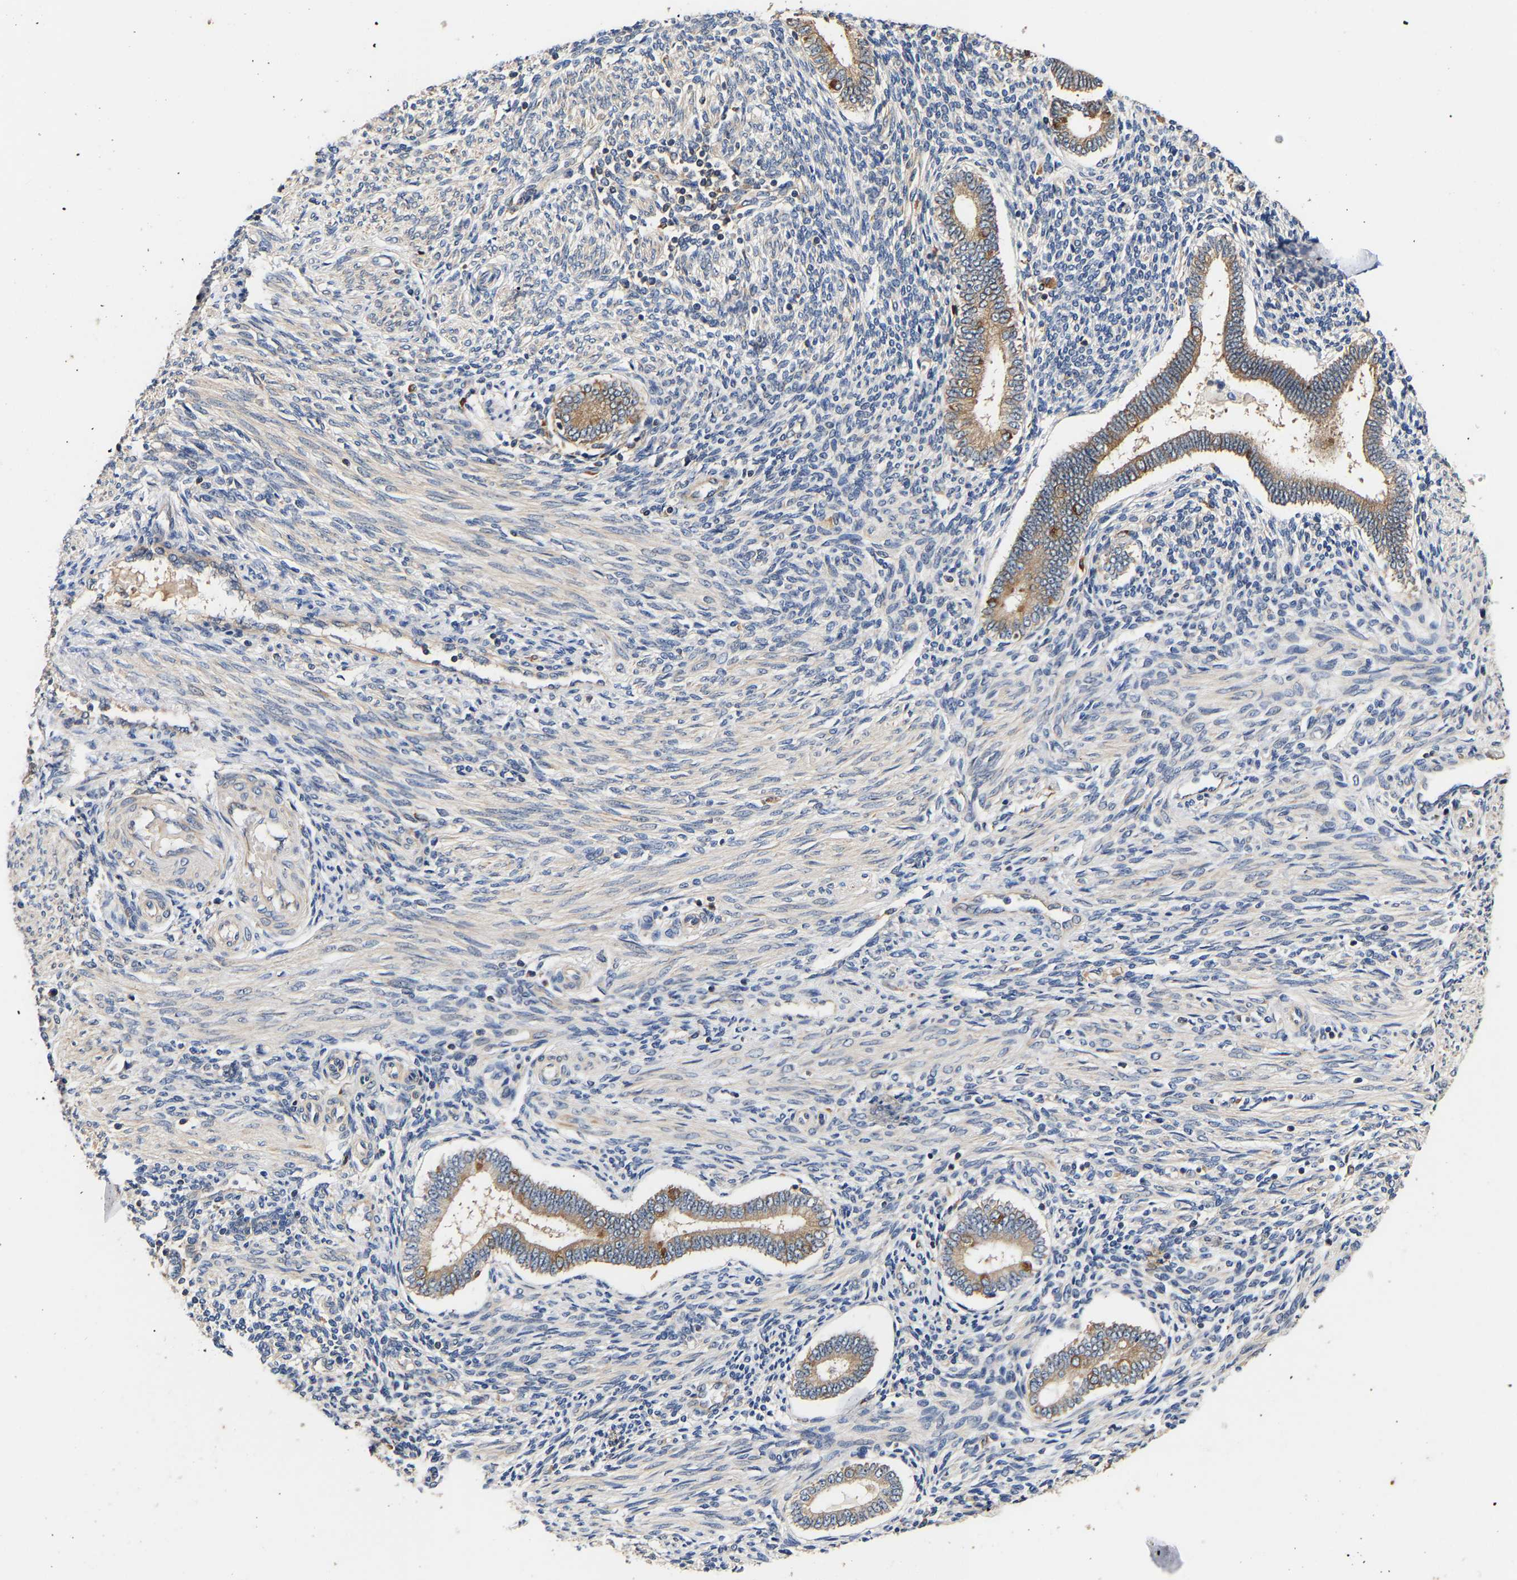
{"staining": {"intensity": "weak", "quantity": "<25%", "location": "cytoplasmic/membranous"}, "tissue": "endometrium", "cell_type": "Cells in endometrial stroma", "image_type": "normal", "snomed": [{"axis": "morphology", "description": "Normal tissue, NOS"}, {"axis": "topography", "description": "Endometrium"}], "caption": "Immunohistochemical staining of benign human endometrium demonstrates no significant staining in cells in endometrial stroma.", "gene": "LRBA", "patient": {"sex": "female", "age": 42}}